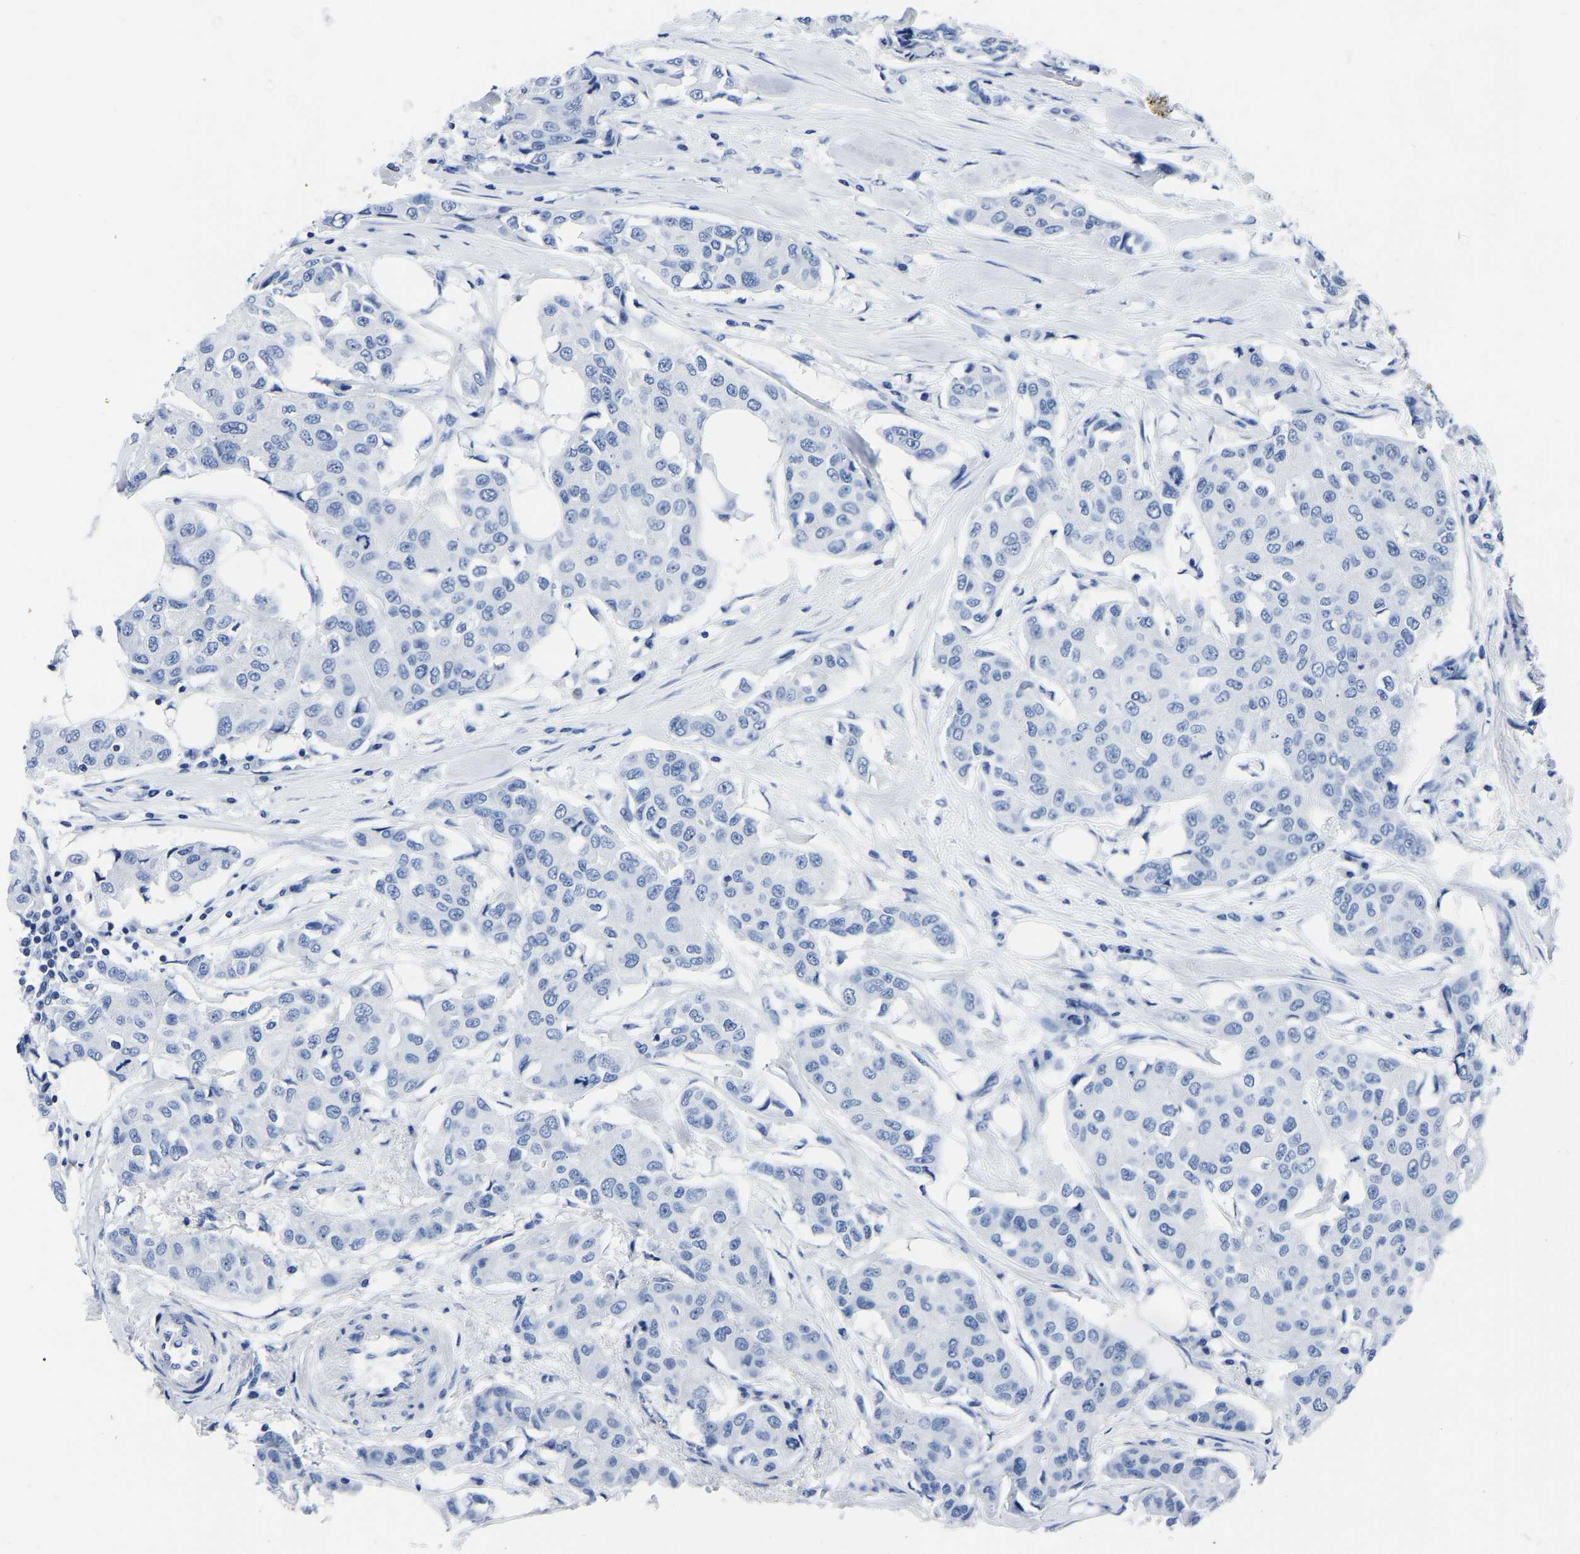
{"staining": {"intensity": "negative", "quantity": "none", "location": "none"}, "tissue": "breast cancer", "cell_type": "Tumor cells", "image_type": "cancer", "snomed": [{"axis": "morphology", "description": "Duct carcinoma"}, {"axis": "topography", "description": "Breast"}], "caption": "Tumor cells show no significant protein positivity in invasive ductal carcinoma (breast). The staining is performed using DAB brown chromogen with nuclei counter-stained in using hematoxylin.", "gene": "IMPG2", "patient": {"sex": "female", "age": 80}}